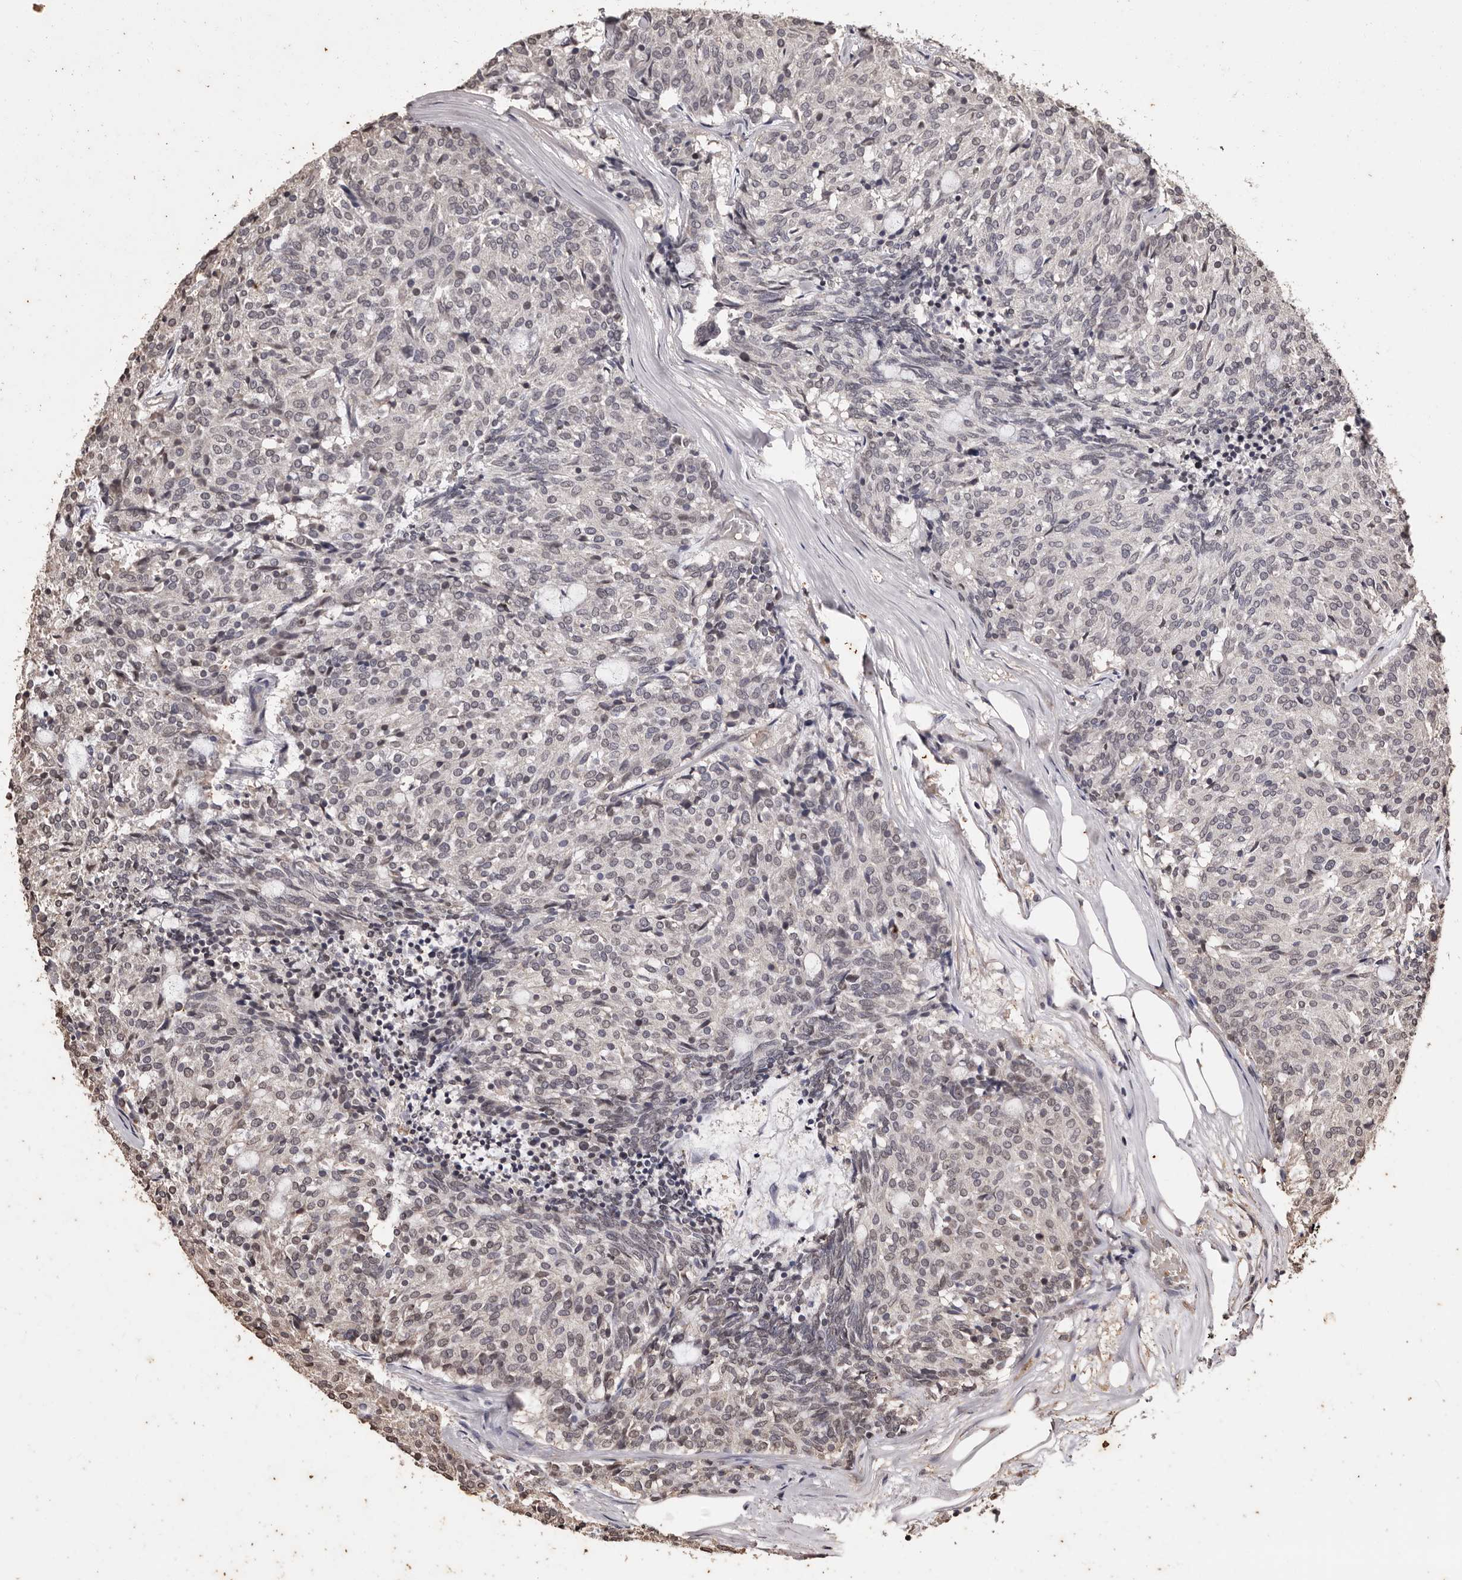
{"staining": {"intensity": "weak", "quantity": "<25%", "location": "nuclear"}, "tissue": "carcinoid", "cell_type": "Tumor cells", "image_type": "cancer", "snomed": [{"axis": "morphology", "description": "Carcinoid, malignant, NOS"}, {"axis": "topography", "description": "Pancreas"}], "caption": "A high-resolution micrograph shows IHC staining of malignant carcinoid, which shows no significant positivity in tumor cells. Nuclei are stained in blue.", "gene": "NAV1", "patient": {"sex": "female", "age": 54}}